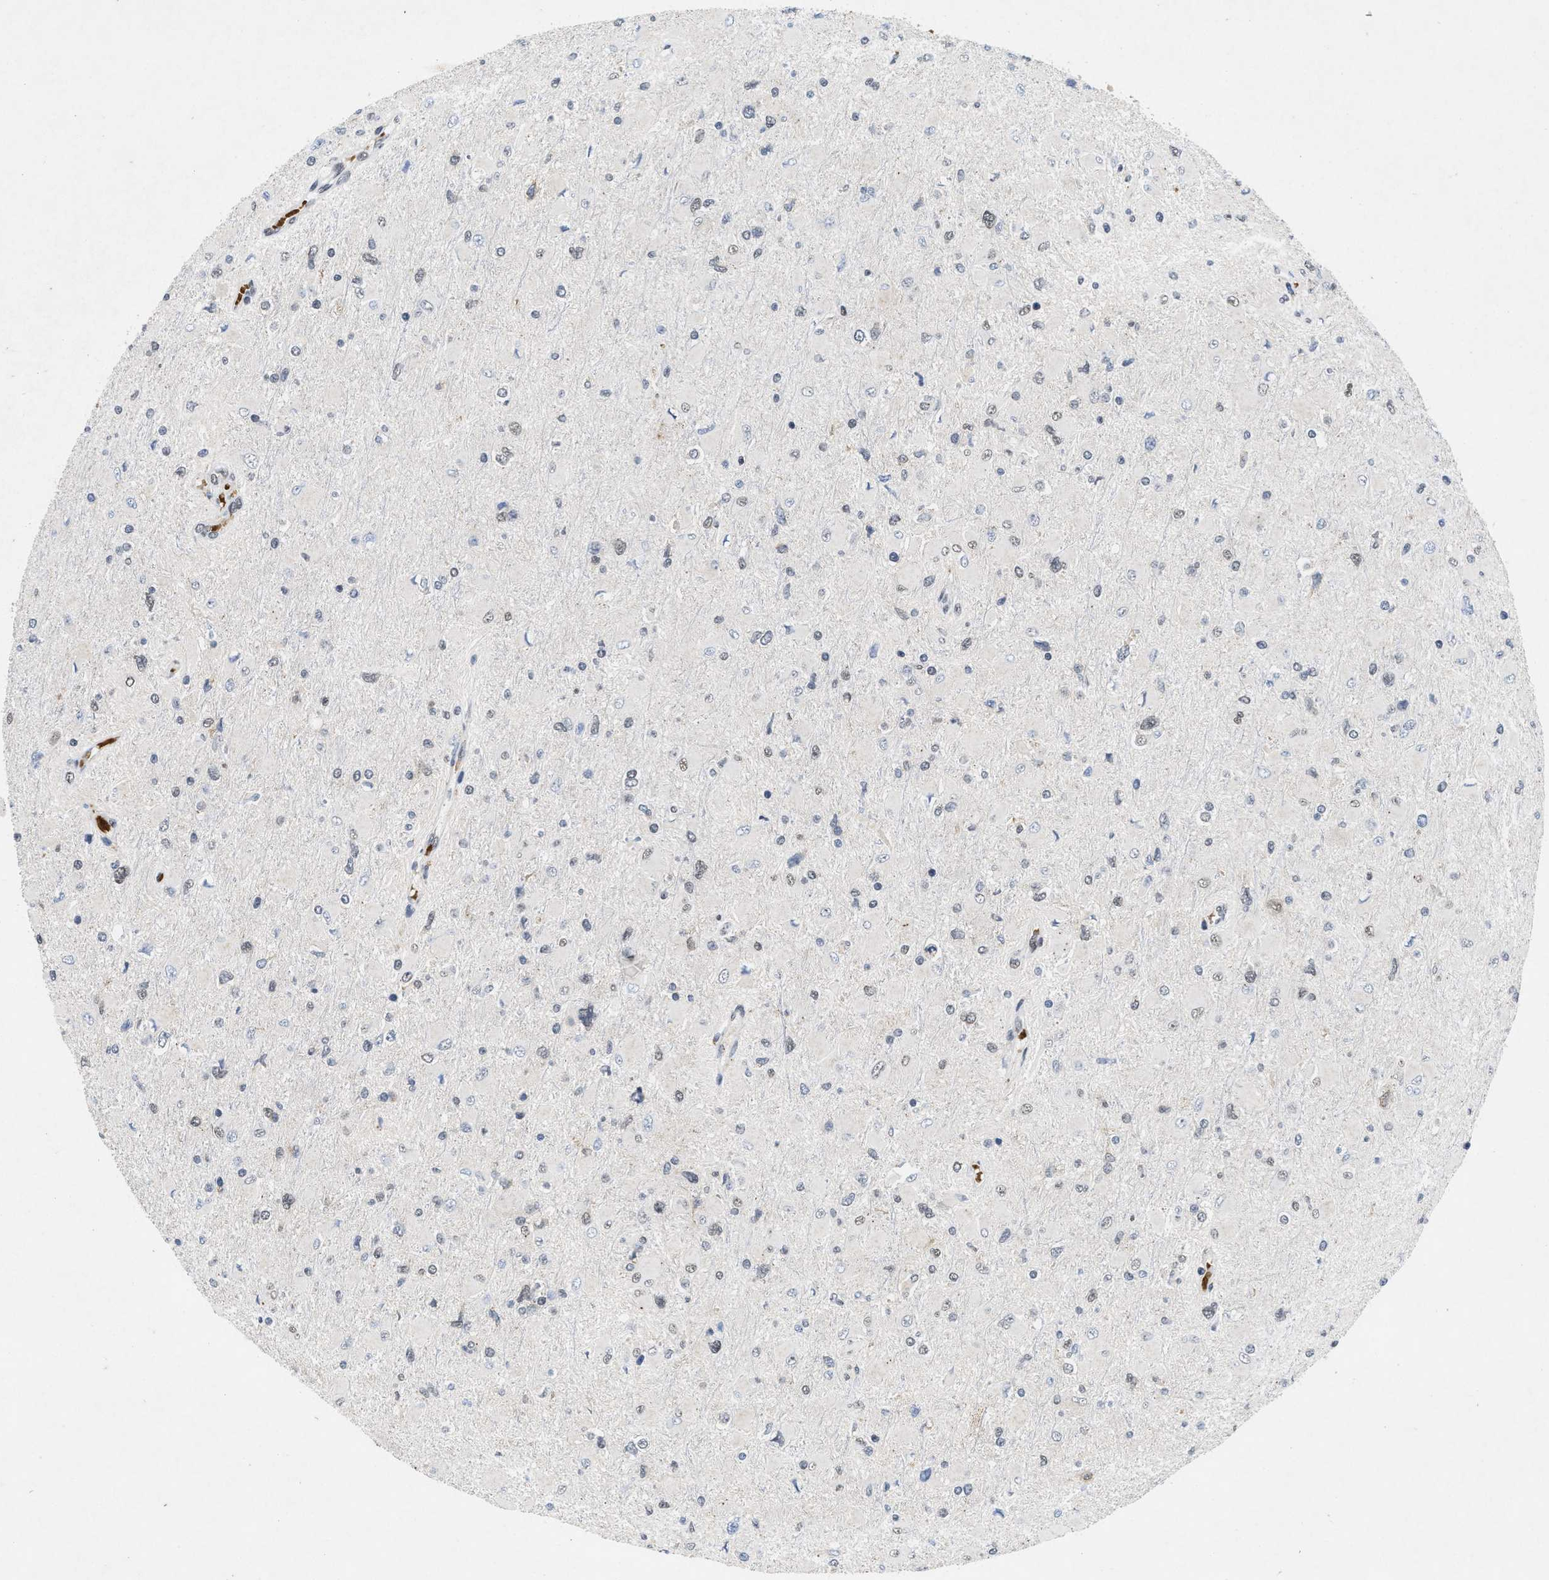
{"staining": {"intensity": "weak", "quantity": "<25%", "location": "nuclear"}, "tissue": "glioma", "cell_type": "Tumor cells", "image_type": "cancer", "snomed": [{"axis": "morphology", "description": "Glioma, malignant, High grade"}, {"axis": "topography", "description": "Cerebral cortex"}], "caption": "Immunohistochemical staining of human glioma reveals no significant staining in tumor cells.", "gene": "ZNF346", "patient": {"sex": "female", "age": 36}}